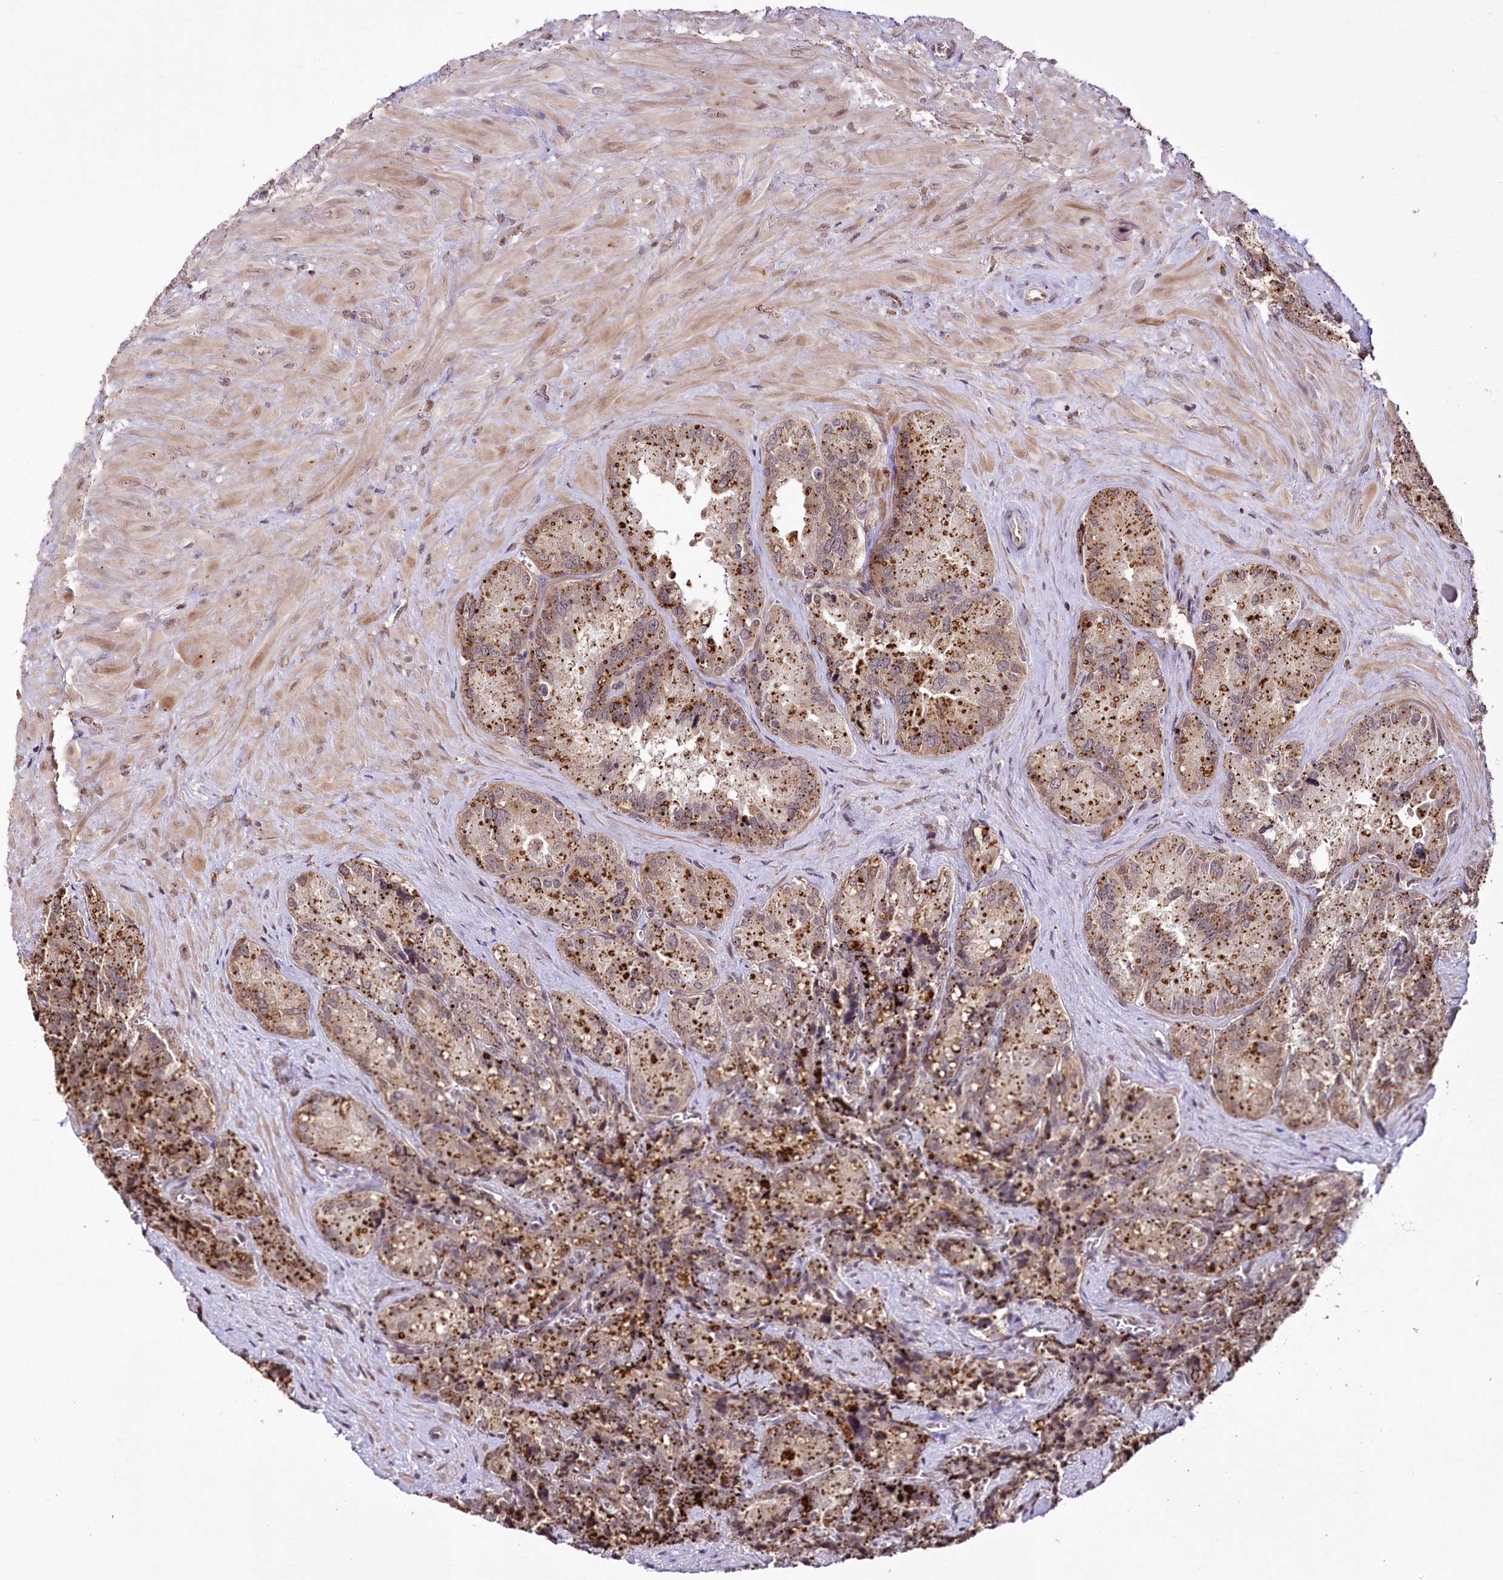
{"staining": {"intensity": "strong", "quantity": "25%-75%", "location": "cytoplasmic/membranous"}, "tissue": "seminal vesicle", "cell_type": "Glandular cells", "image_type": "normal", "snomed": [{"axis": "morphology", "description": "Normal tissue, NOS"}, {"axis": "topography", "description": "Seminal veicle"}], "caption": "Immunohistochemistry image of benign seminal vesicle stained for a protein (brown), which demonstrates high levels of strong cytoplasmic/membranous expression in approximately 25%-75% of glandular cells.", "gene": "HOXC8", "patient": {"sex": "male", "age": 62}}